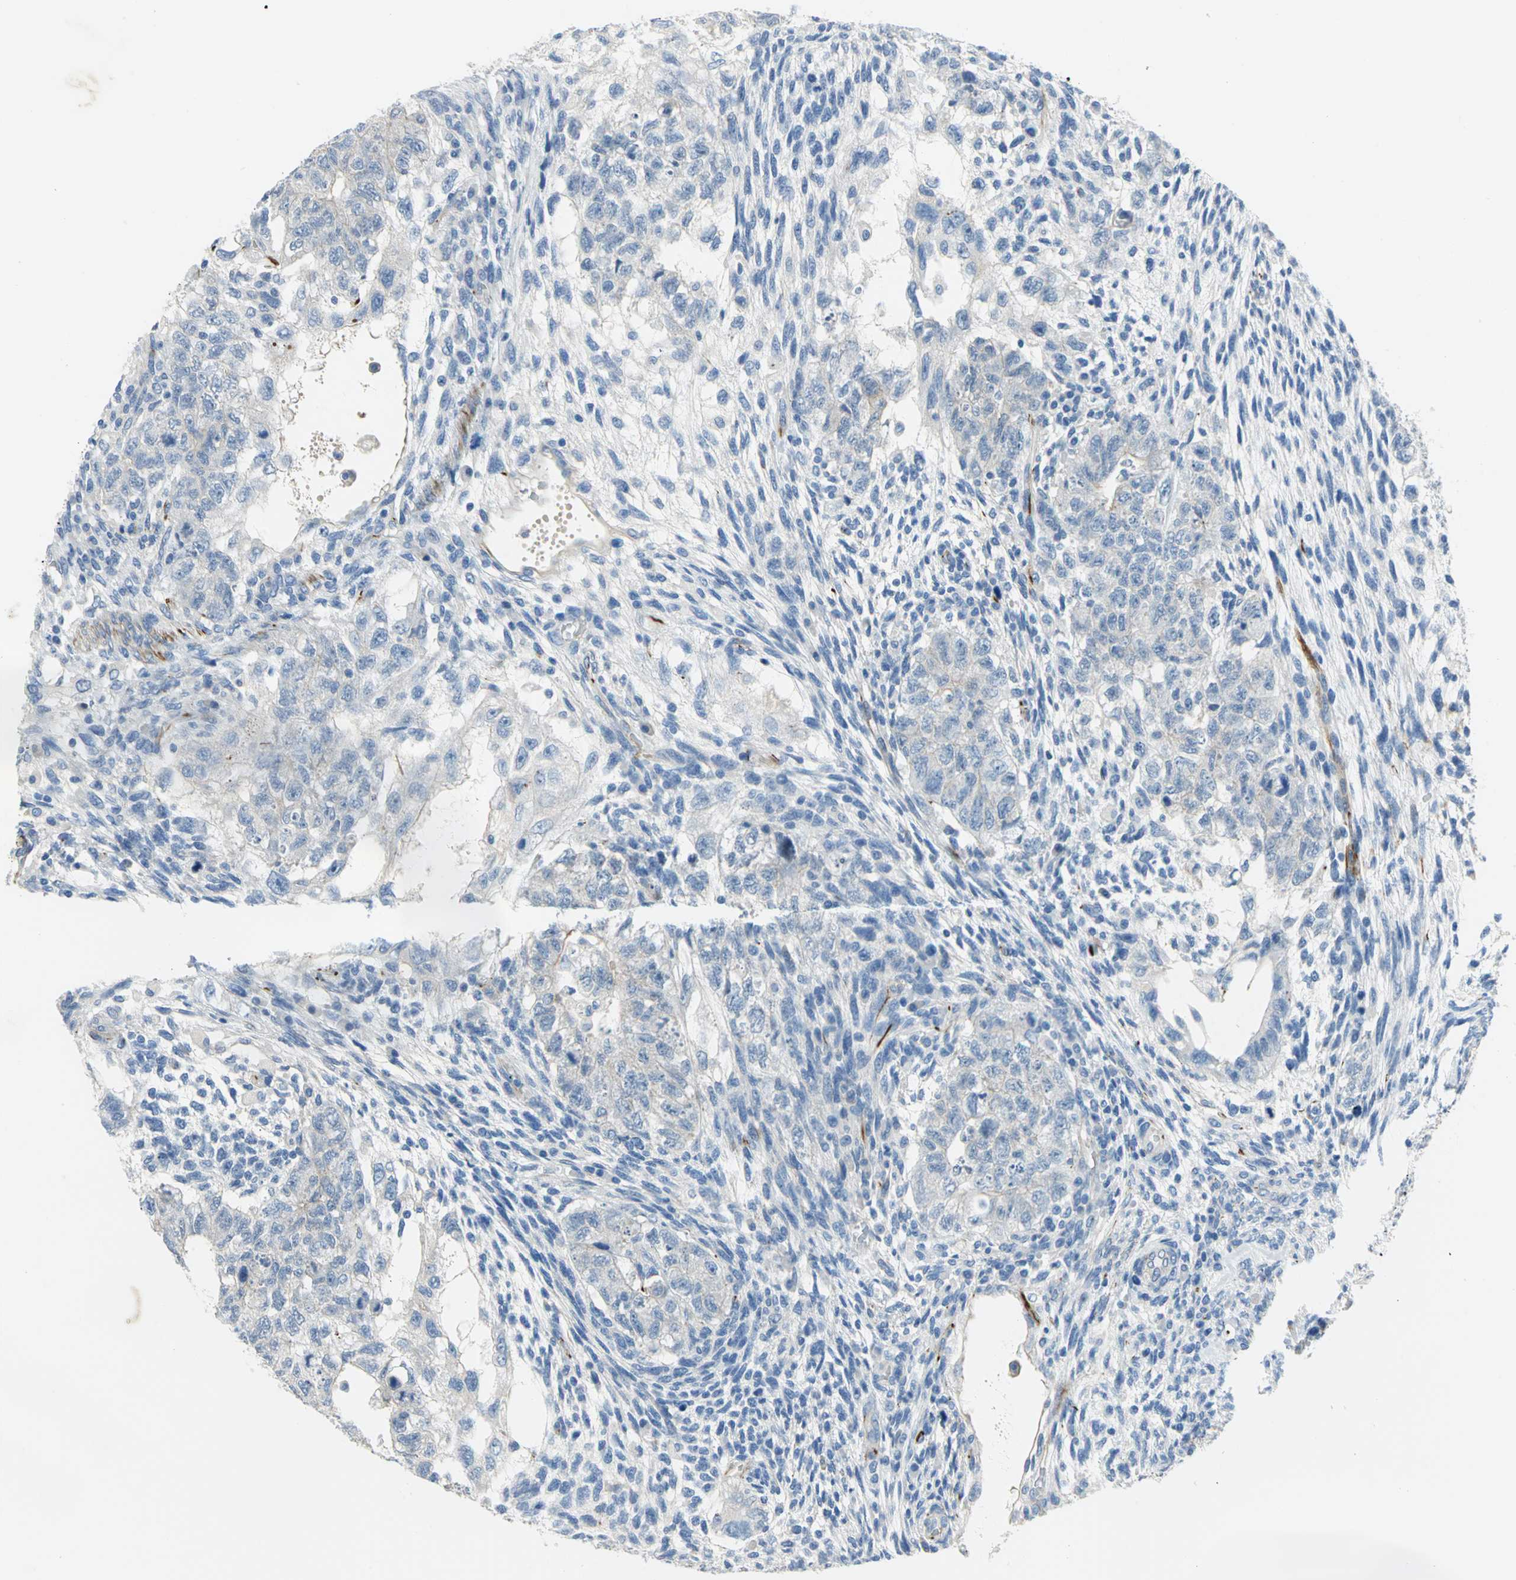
{"staining": {"intensity": "weak", "quantity": "<25%", "location": "cytoplasmic/membranous"}, "tissue": "testis cancer", "cell_type": "Tumor cells", "image_type": "cancer", "snomed": [{"axis": "morphology", "description": "Normal tissue, NOS"}, {"axis": "morphology", "description": "Carcinoma, Embryonal, NOS"}, {"axis": "topography", "description": "Testis"}], "caption": "Immunohistochemistry of human testis cancer (embryonal carcinoma) demonstrates no staining in tumor cells. Nuclei are stained in blue.", "gene": "ALOX15", "patient": {"sex": "male", "age": 36}}